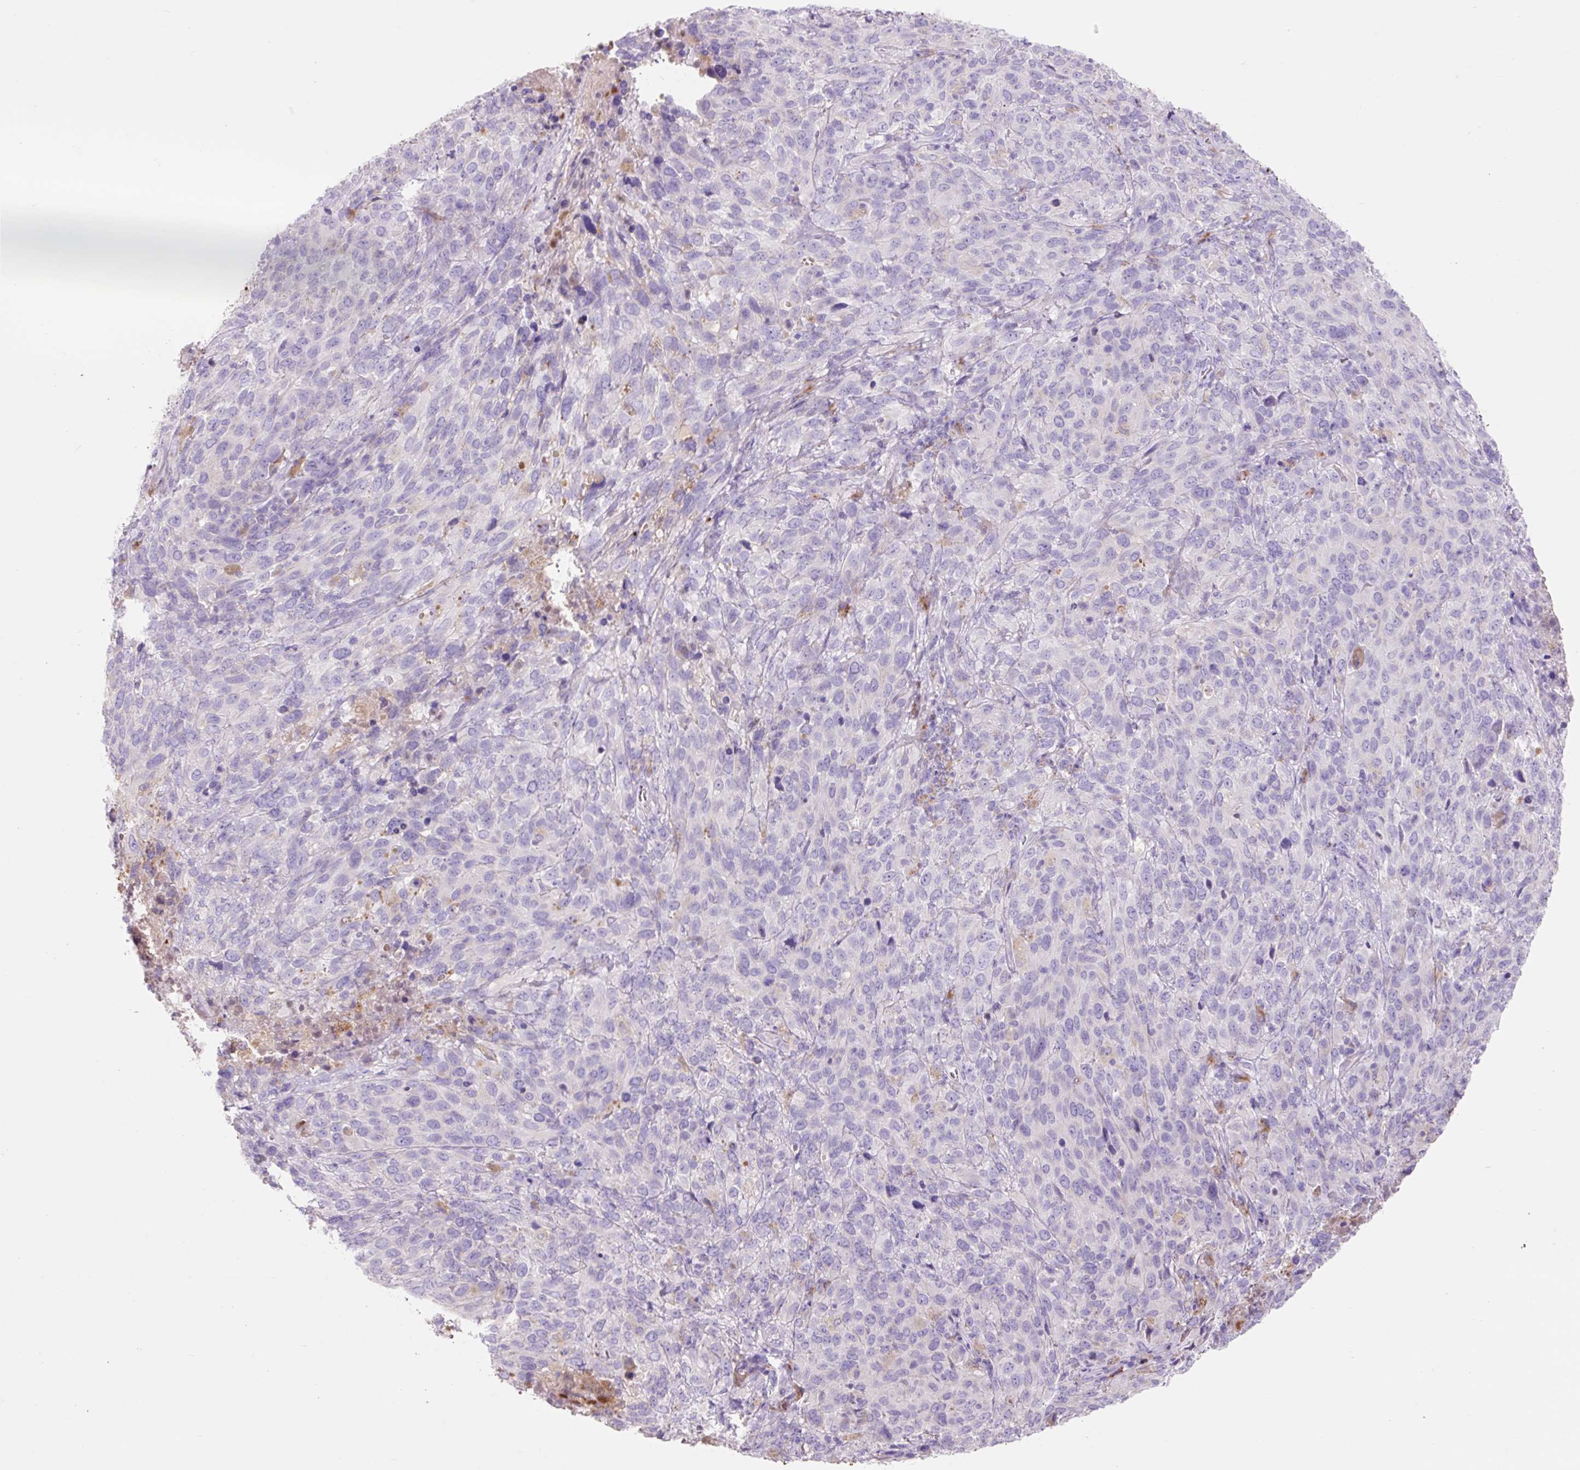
{"staining": {"intensity": "negative", "quantity": "none", "location": "none"}, "tissue": "cervical cancer", "cell_type": "Tumor cells", "image_type": "cancer", "snomed": [{"axis": "morphology", "description": "Squamous cell carcinoma, NOS"}, {"axis": "topography", "description": "Cervix"}], "caption": "IHC micrograph of neoplastic tissue: squamous cell carcinoma (cervical) stained with DAB (3,3'-diaminobenzidine) exhibits no significant protein staining in tumor cells.", "gene": "HEXA", "patient": {"sex": "female", "age": 51}}